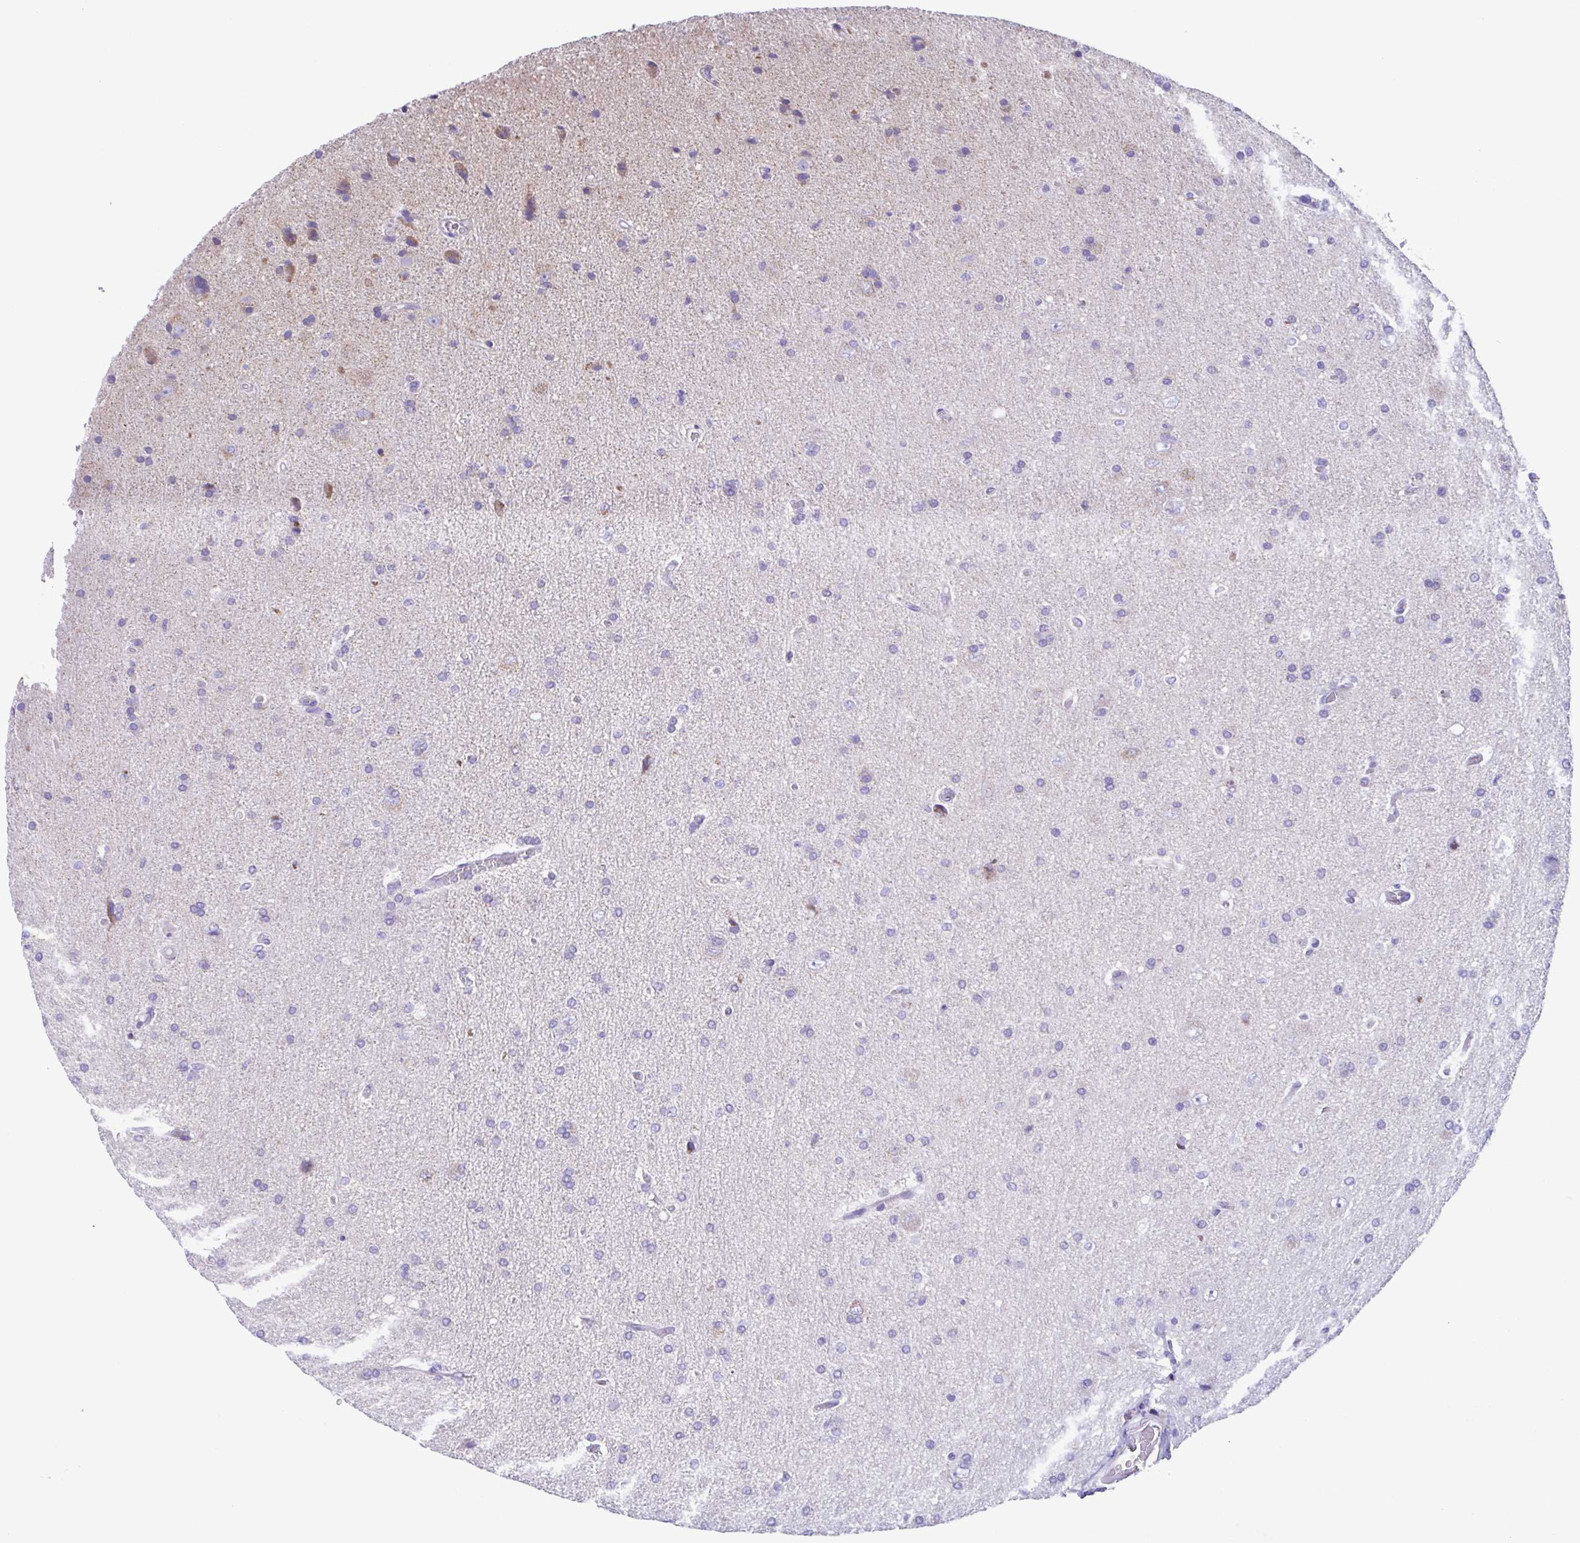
{"staining": {"intensity": "negative", "quantity": "none", "location": "none"}, "tissue": "glioma", "cell_type": "Tumor cells", "image_type": "cancer", "snomed": [{"axis": "morphology", "description": "Glioma, malignant, High grade"}, {"axis": "topography", "description": "Cerebral cortex"}], "caption": "A histopathology image of high-grade glioma (malignant) stained for a protein shows no brown staining in tumor cells.", "gene": "ACTRT3", "patient": {"sex": "male", "age": 70}}